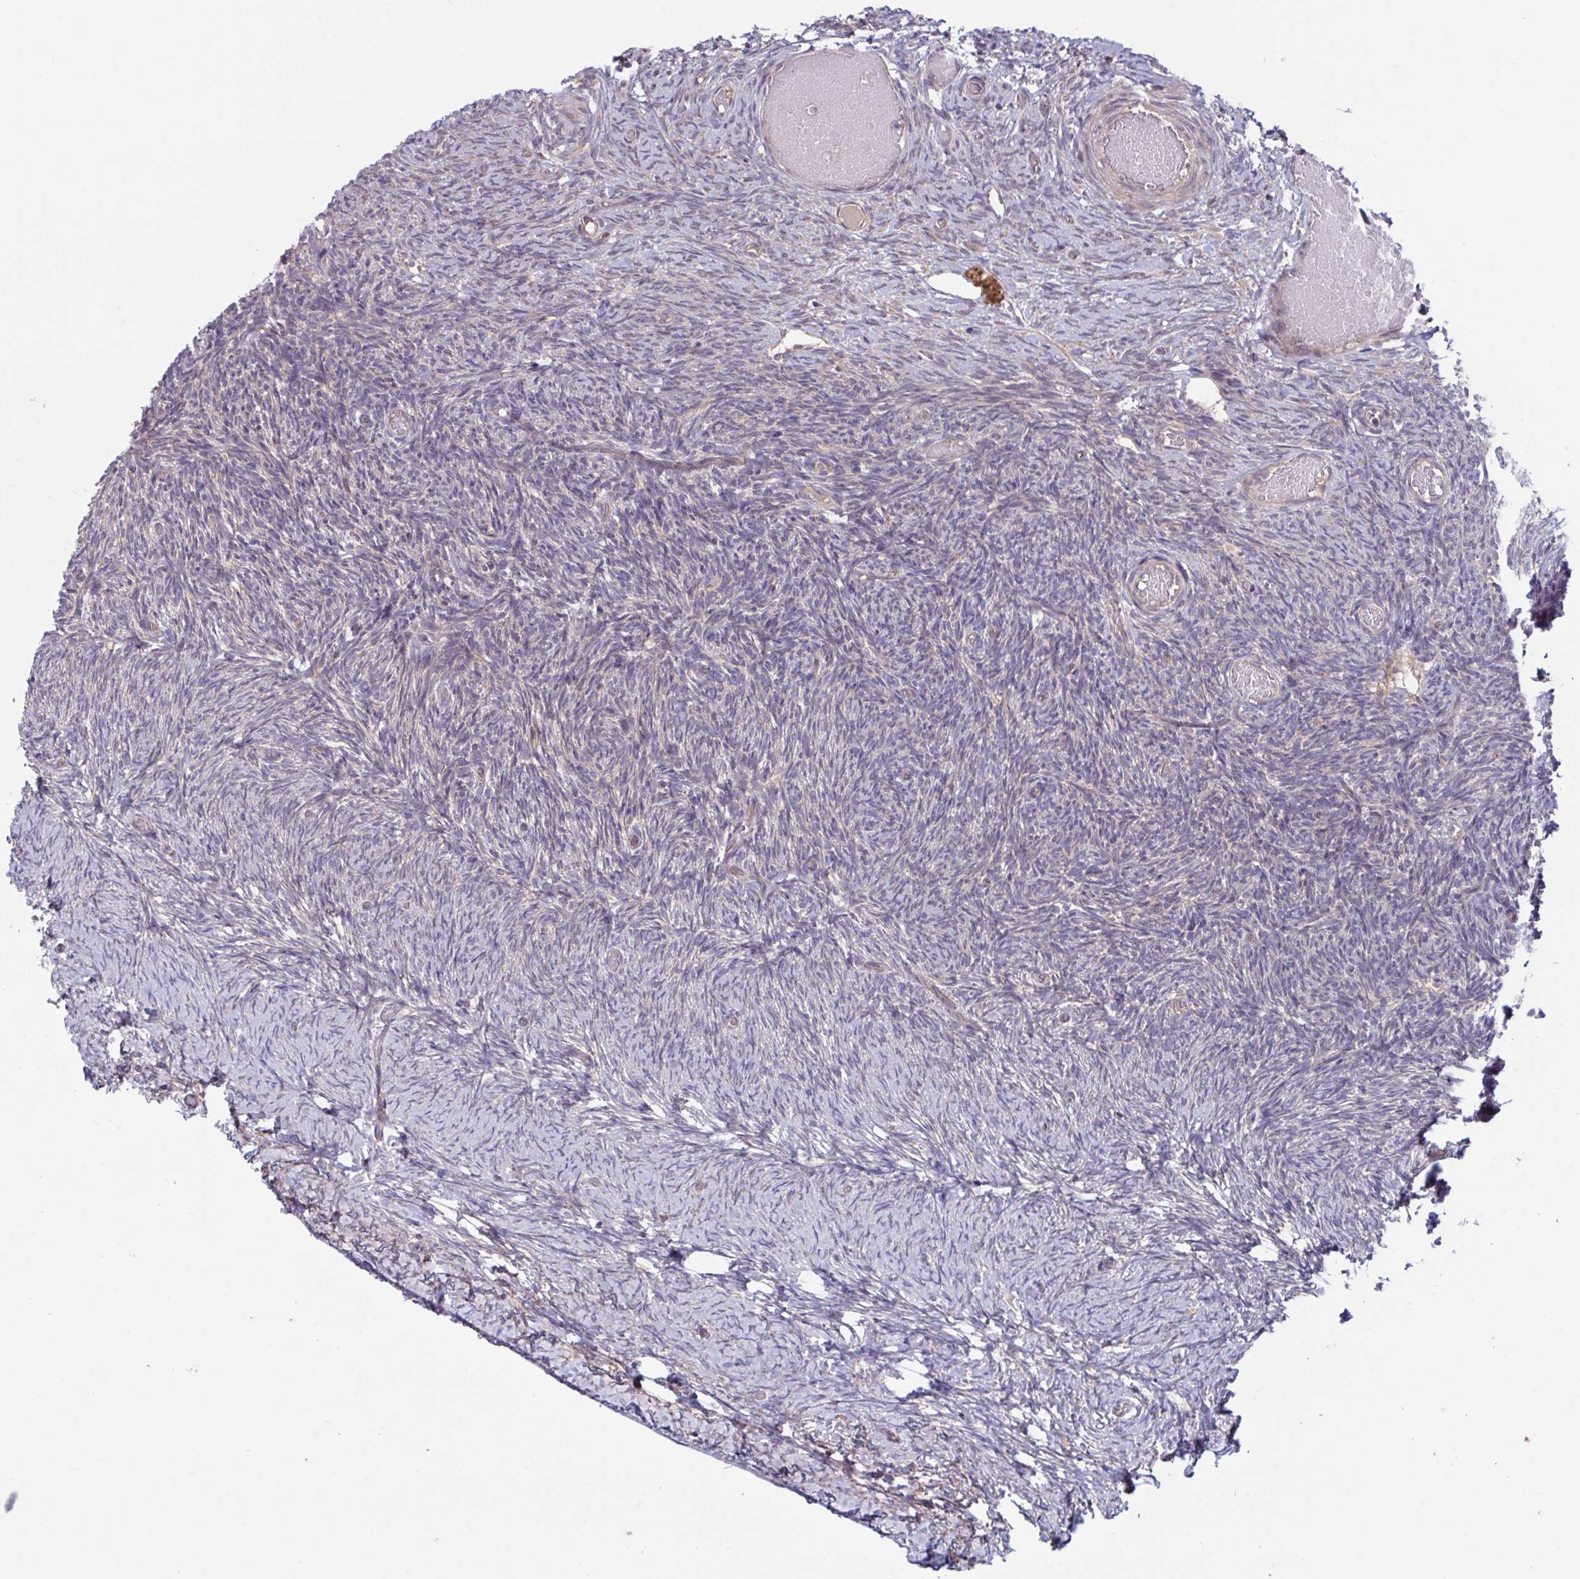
{"staining": {"intensity": "weak", "quantity": "25%-75%", "location": "cytoplasmic/membranous"}, "tissue": "ovary", "cell_type": "Ovarian stroma cells", "image_type": "normal", "snomed": [{"axis": "morphology", "description": "Normal tissue, NOS"}, {"axis": "topography", "description": "Ovary"}], "caption": "DAB immunohistochemical staining of normal ovary shows weak cytoplasmic/membranous protein staining in about 25%-75% of ovarian stroma cells. Nuclei are stained in blue.", "gene": "IST1", "patient": {"sex": "female", "age": 39}}